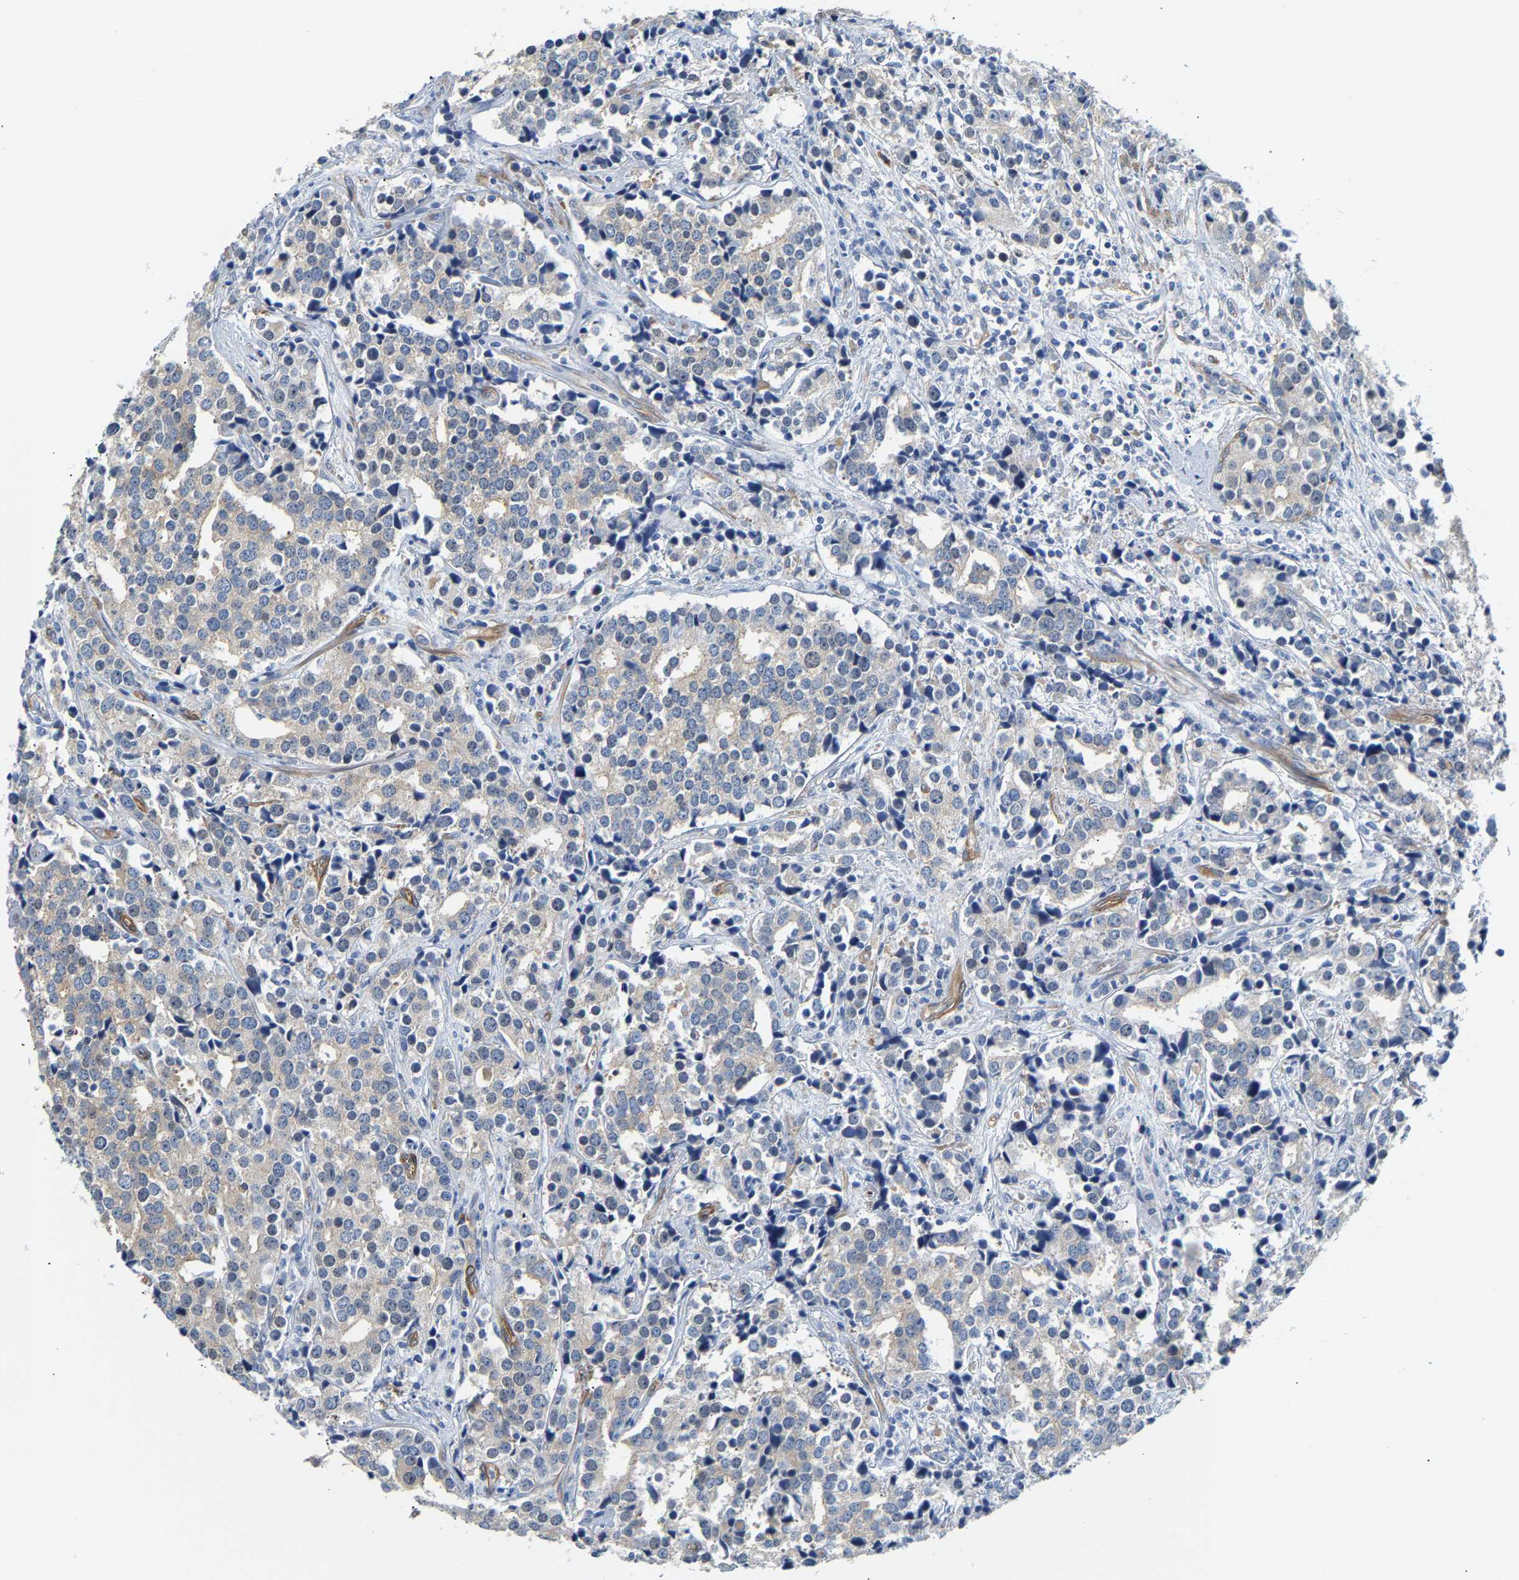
{"staining": {"intensity": "negative", "quantity": "none", "location": "none"}, "tissue": "prostate cancer", "cell_type": "Tumor cells", "image_type": "cancer", "snomed": [{"axis": "morphology", "description": "Adenocarcinoma, High grade"}, {"axis": "topography", "description": "Prostate"}], "caption": "Immunohistochemistry (IHC) image of human adenocarcinoma (high-grade) (prostate) stained for a protein (brown), which demonstrates no expression in tumor cells. (IHC, brightfield microscopy, high magnification).", "gene": "PAWR", "patient": {"sex": "male", "age": 71}}